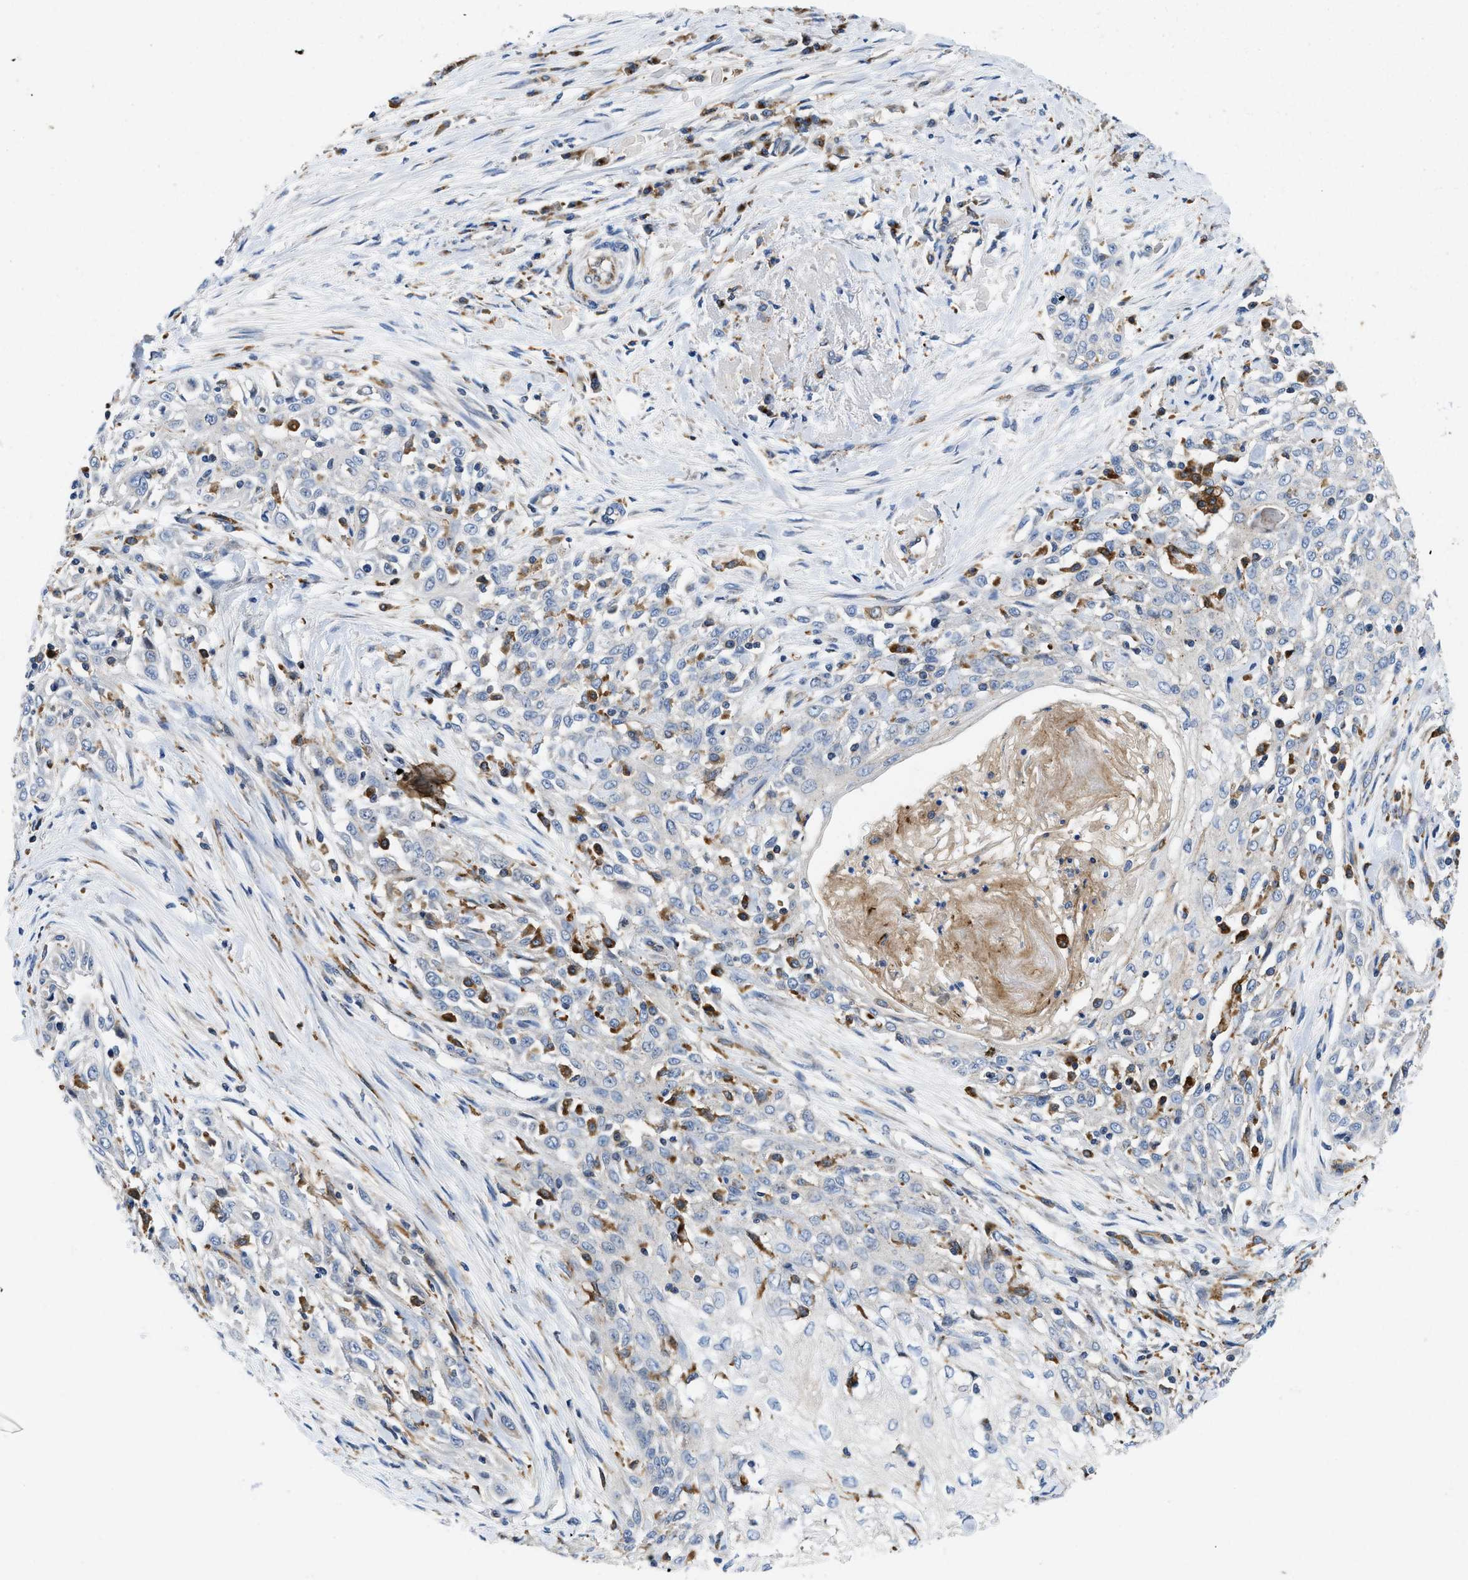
{"staining": {"intensity": "negative", "quantity": "none", "location": "none"}, "tissue": "skin cancer", "cell_type": "Tumor cells", "image_type": "cancer", "snomed": [{"axis": "morphology", "description": "Squamous cell carcinoma, NOS"}, {"axis": "morphology", "description": "Squamous cell carcinoma, metastatic, NOS"}, {"axis": "topography", "description": "Skin"}, {"axis": "topography", "description": "Lymph node"}], "caption": "This is an immunohistochemistry (IHC) histopathology image of skin squamous cell carcinoma. There is no expression in tumor cells.", "gene": "ENPP4", "patient": {"sex": "male", "age": 75}}